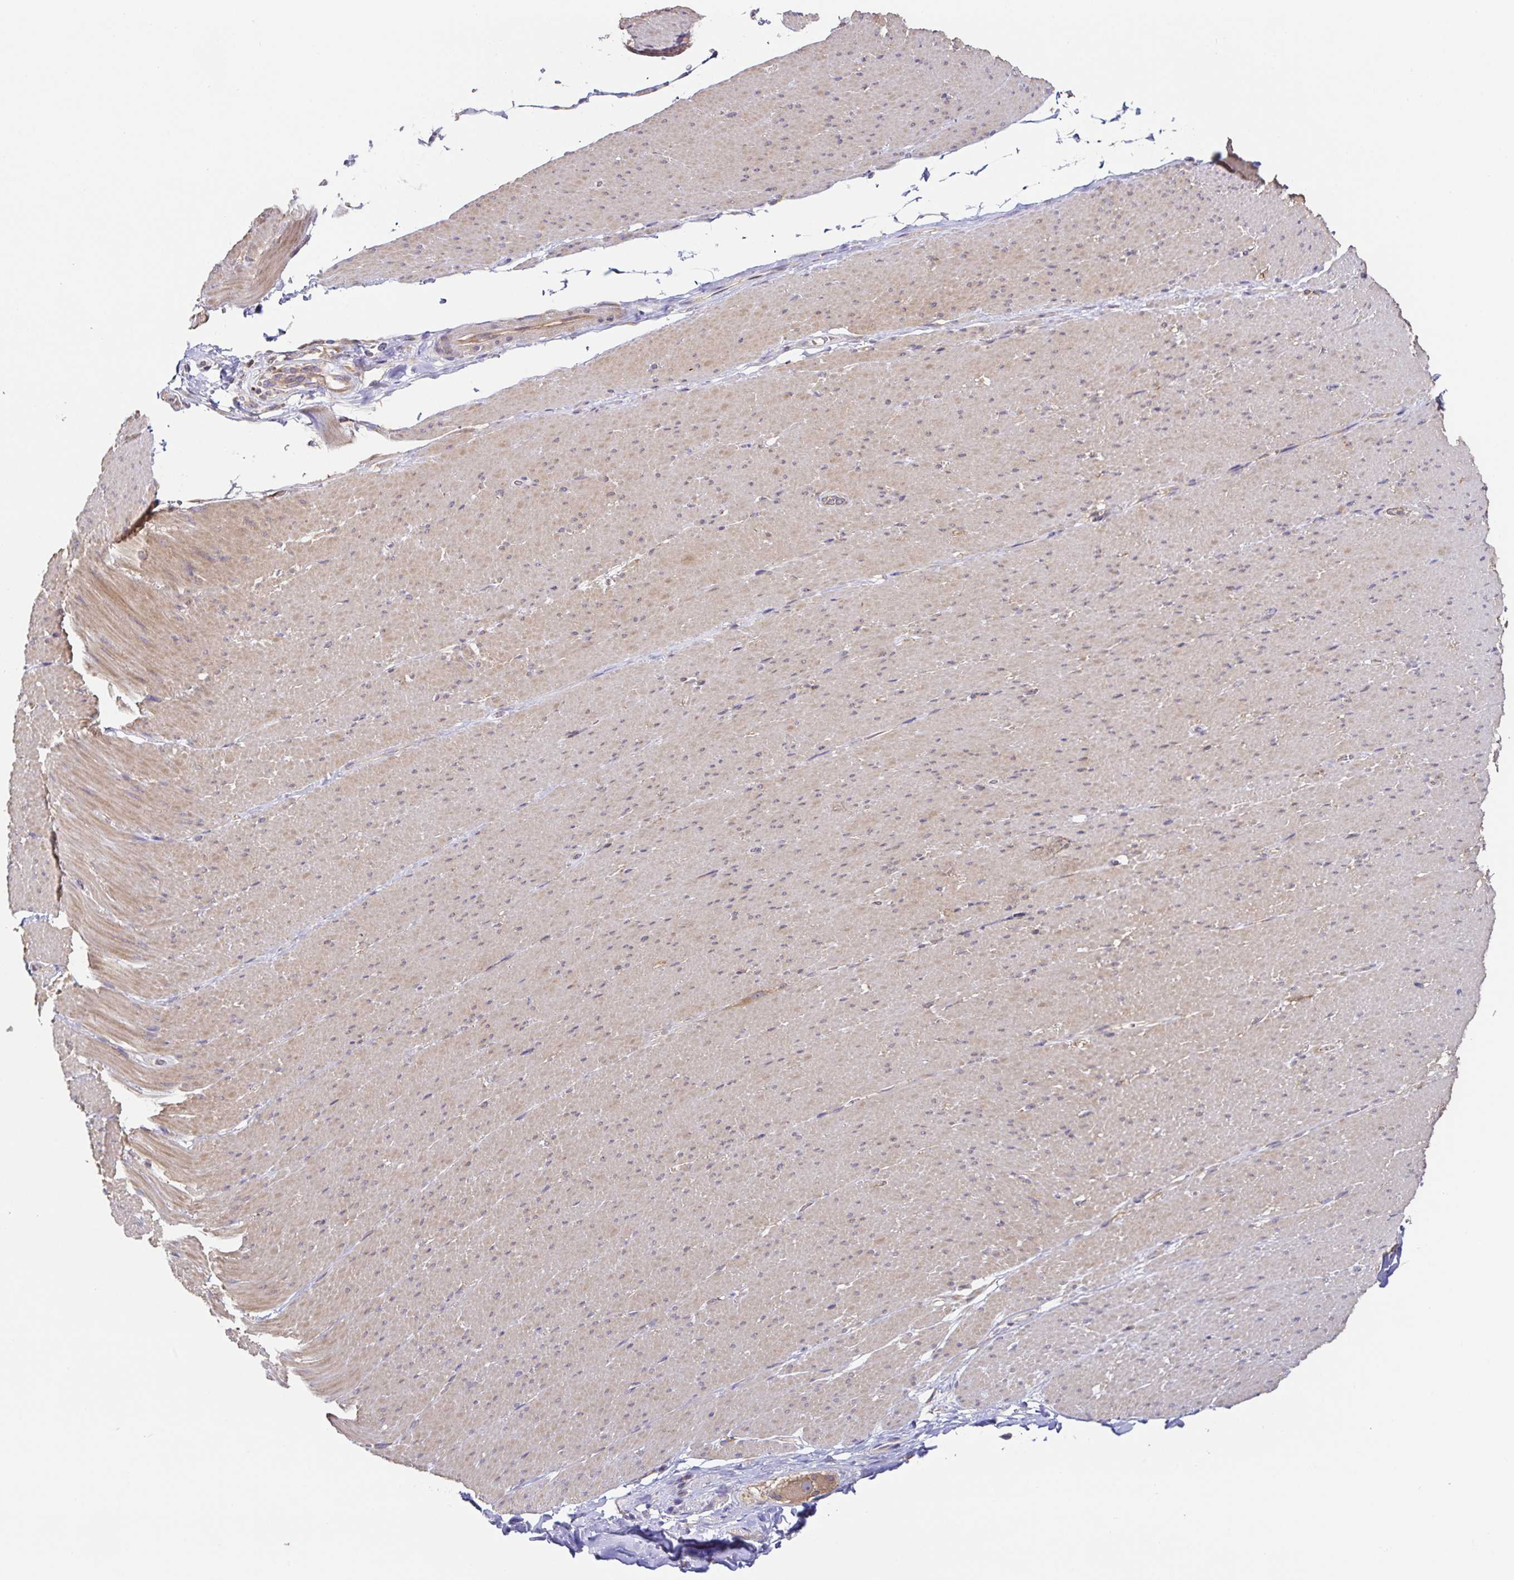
{"staining": {"intensity": "weak", "quantity": "25%-75%", "location": "cytoplasmic/membranous"}, "tissue": "smooth muscle", "cell_type": "Smooth muscle cells", "image_type": "normal", "snomed": [{"axis": "morphology", "description": "Normal tissue, NOS"}, {"axis": "topography", "description": "Smooth muscle"}, {"axis": "topography", "description": "Rectum"}], "caption": "Immunohistochemical staining of normal human smooth muscle exhibits low levels of weak cytoplasmic/membranous expression in about 25%-75% of smooth muscle cells.", "gene": "HAGH", "patient": {"sex": "male", "age": 53}}